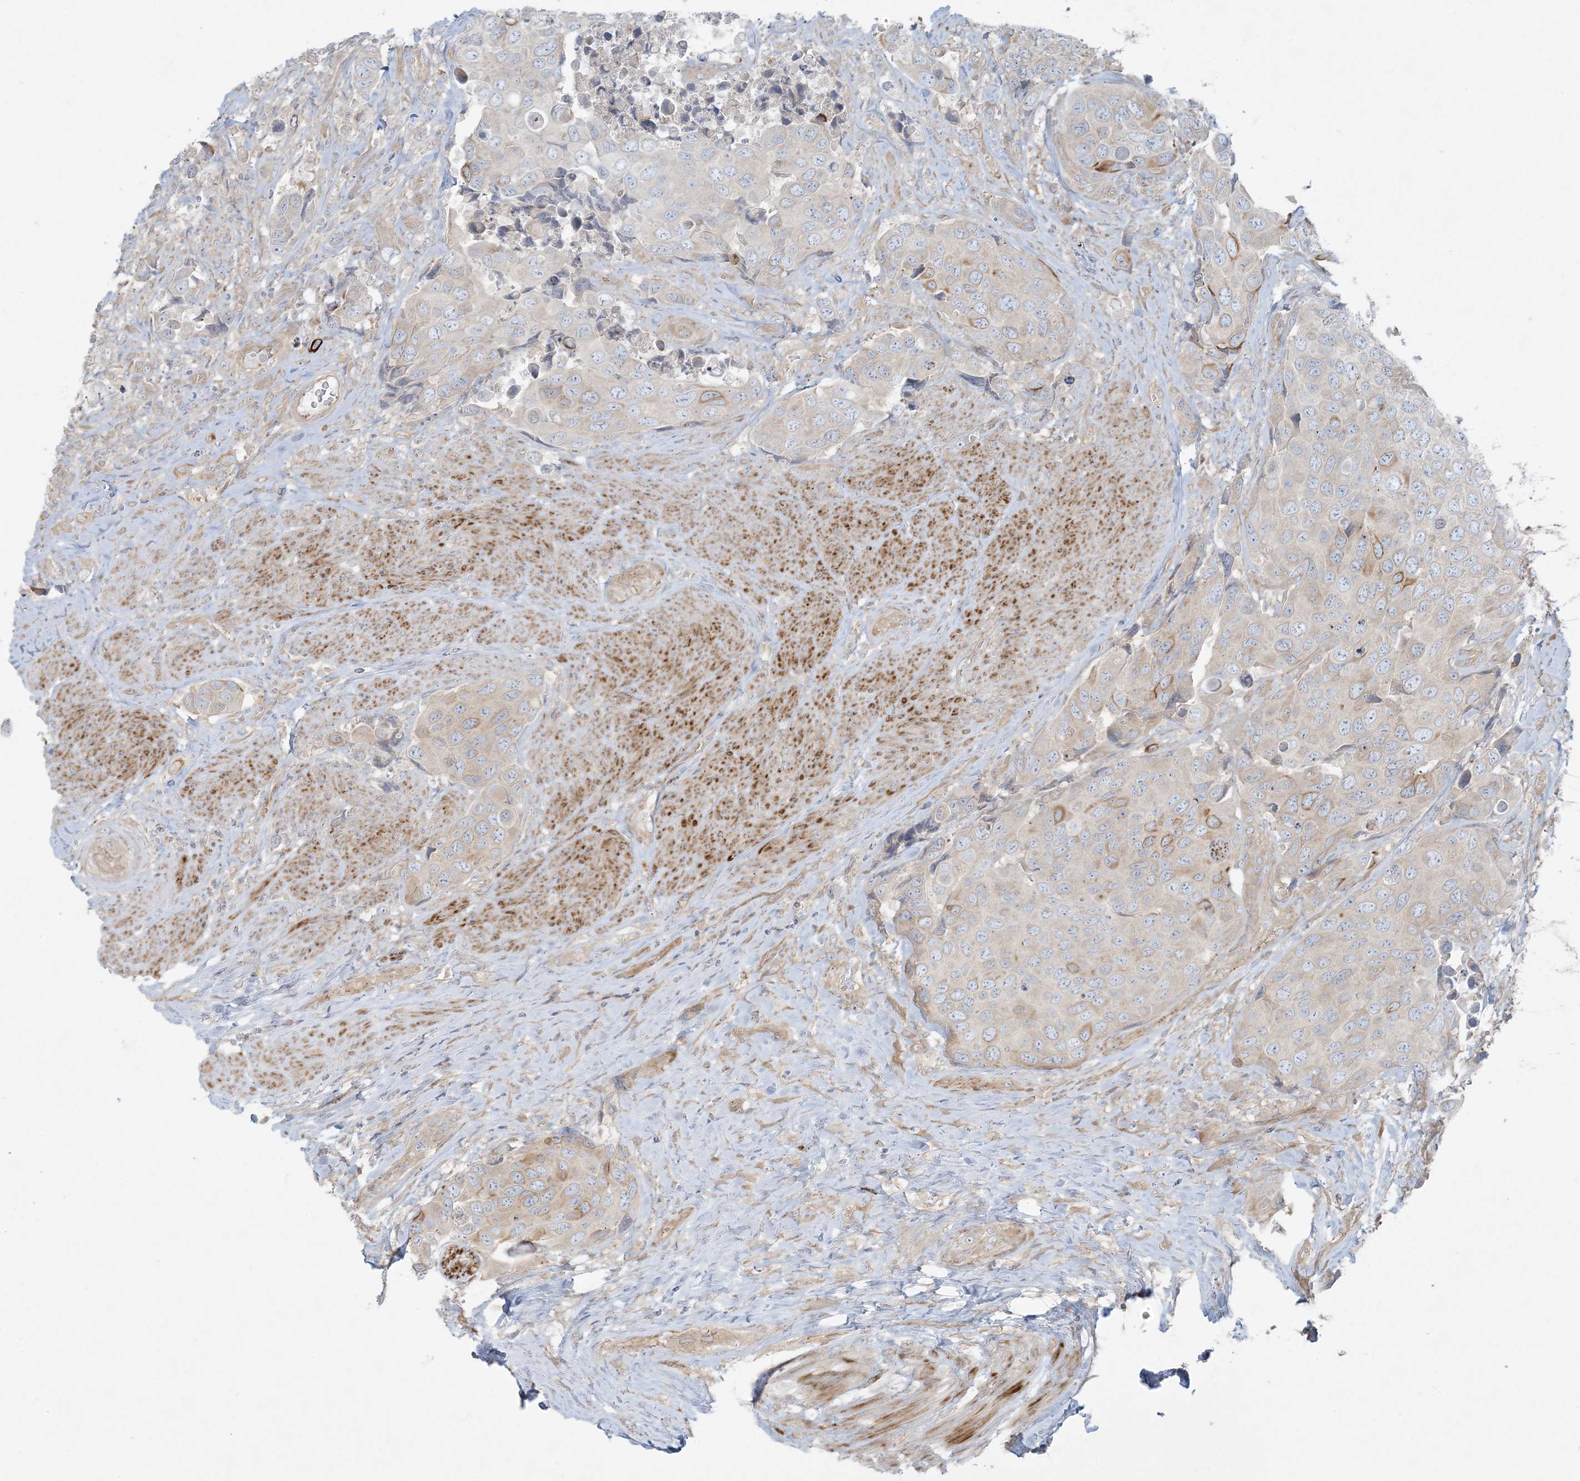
{"staining": {"intensity": "weak", "quantity": "25%-75%", "location": "cytoplasmic/membranous"}, "tissue": "urothelial cancer", "cell_type": "Tumor cells", "image_type": "cancer", "snomed": [{"axis": "morphology", "description": "Urothelial carcinoma, High grade"}, {"axis": "topography", "description": "Urinary bladder"}], "caption": "Urothelial cancer was stained to show a protein in brown. There is low levels of weak cytoplasmic/membranous expression in approximately 25%-75% of tumor cells. Nuclei are stained in blue.", "gene": "PIK3R4", "patient": {"sex": "male", "age": 74}}